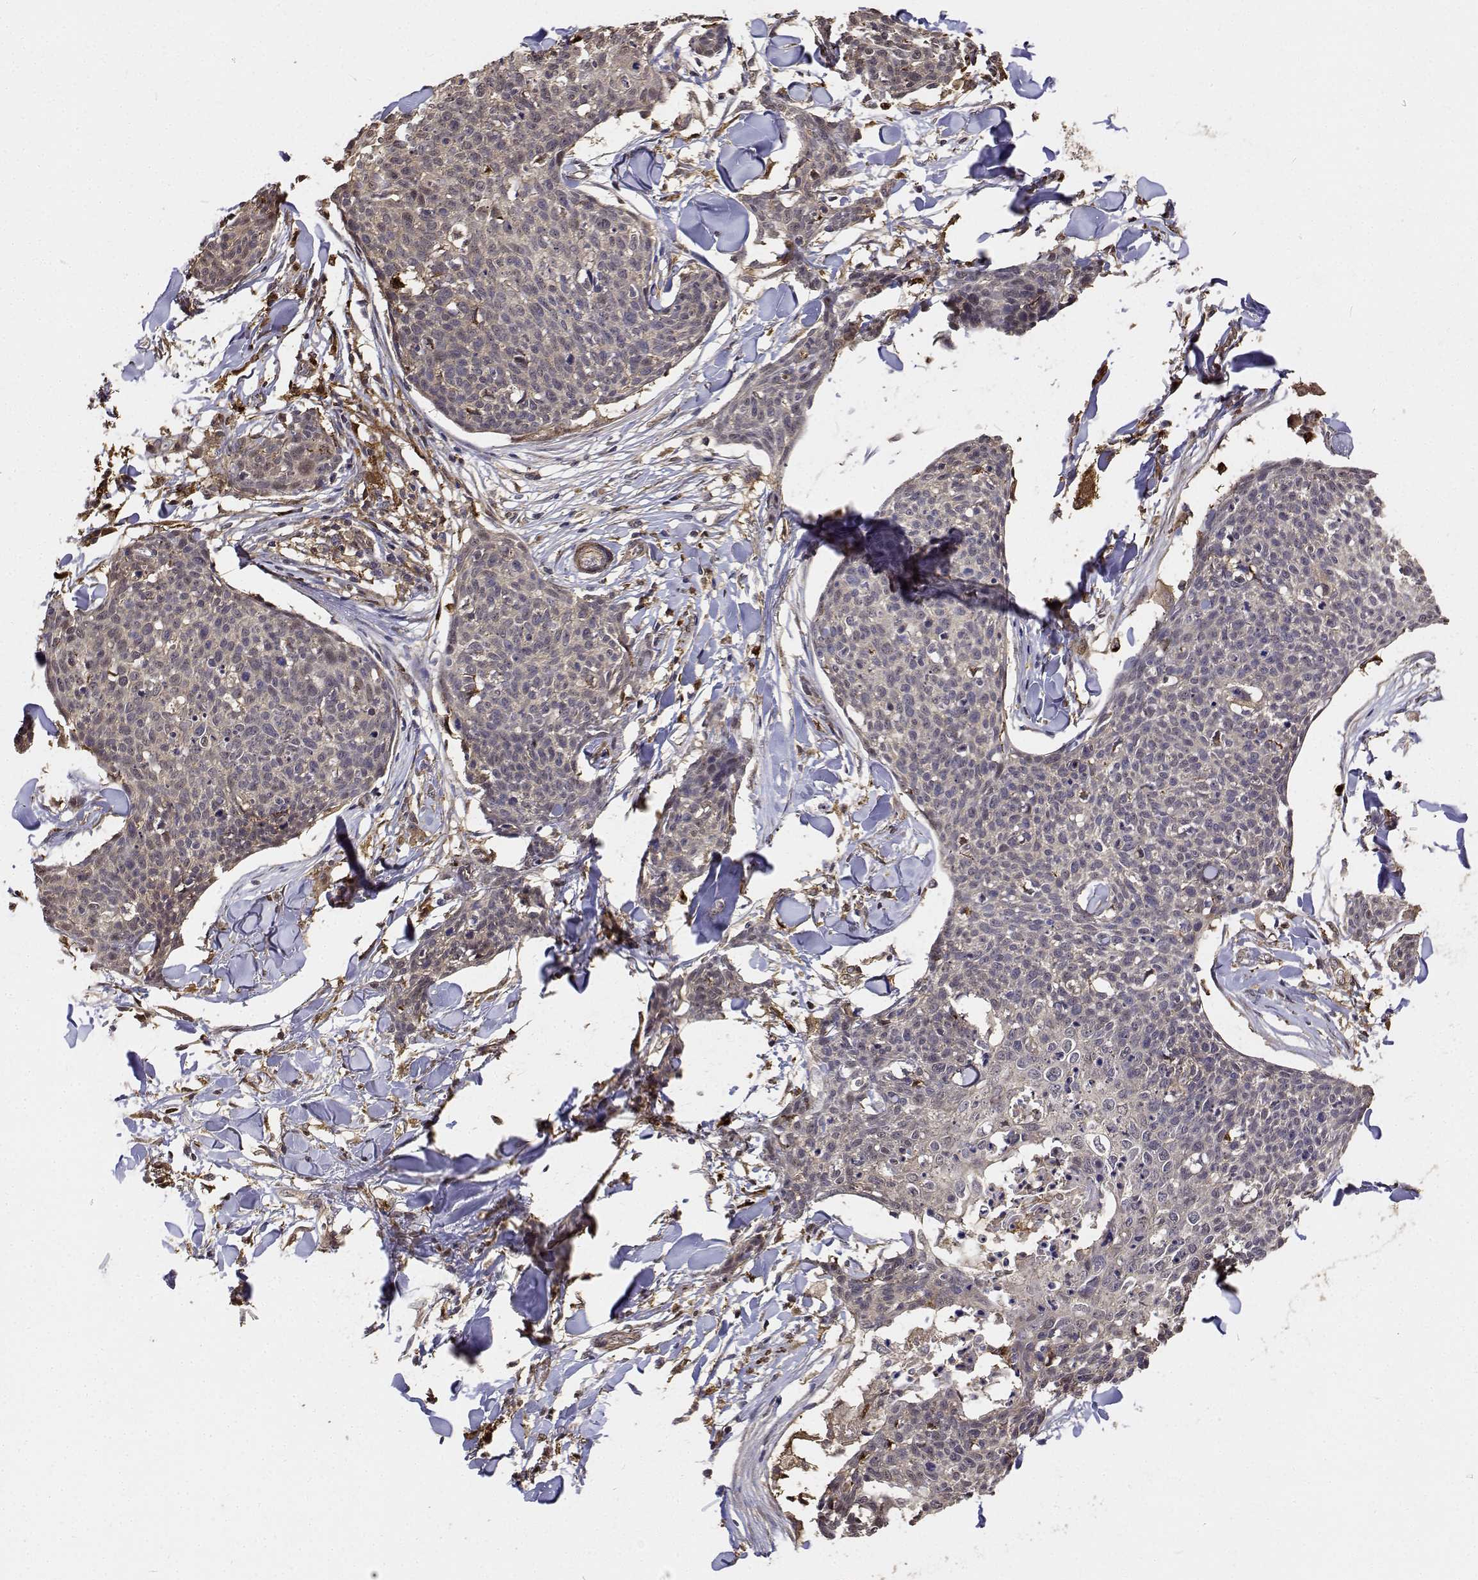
{"staining": {"intensity": "negative", "quantity": "none", "location": "none"}, "tissue": "skin cancer", "cell_type": "Tumor cells", "image_type": "cancer", "snomed": [{"axis": "morphology", "description": "Squamous cell carcinoma, NOS"}, {"axis": "topography", "description": "Skin"}, {"axis": "topography", "description": "Vulva"}], "caption": "This micrograph is of skin cancer (squamous cell carcinoma) stained with immunohistochemistry (IHC) to label a protein in brown with the nuclei are counter-stained blue. There is no expression in tumor cells. Brightfield microscopy of immunohistochemistry stained with DAB (brown) and hematoxylin (blue), captured at high magnification.", "gene": "PCID2", "patient": {"sex": "female", "age": 75}}